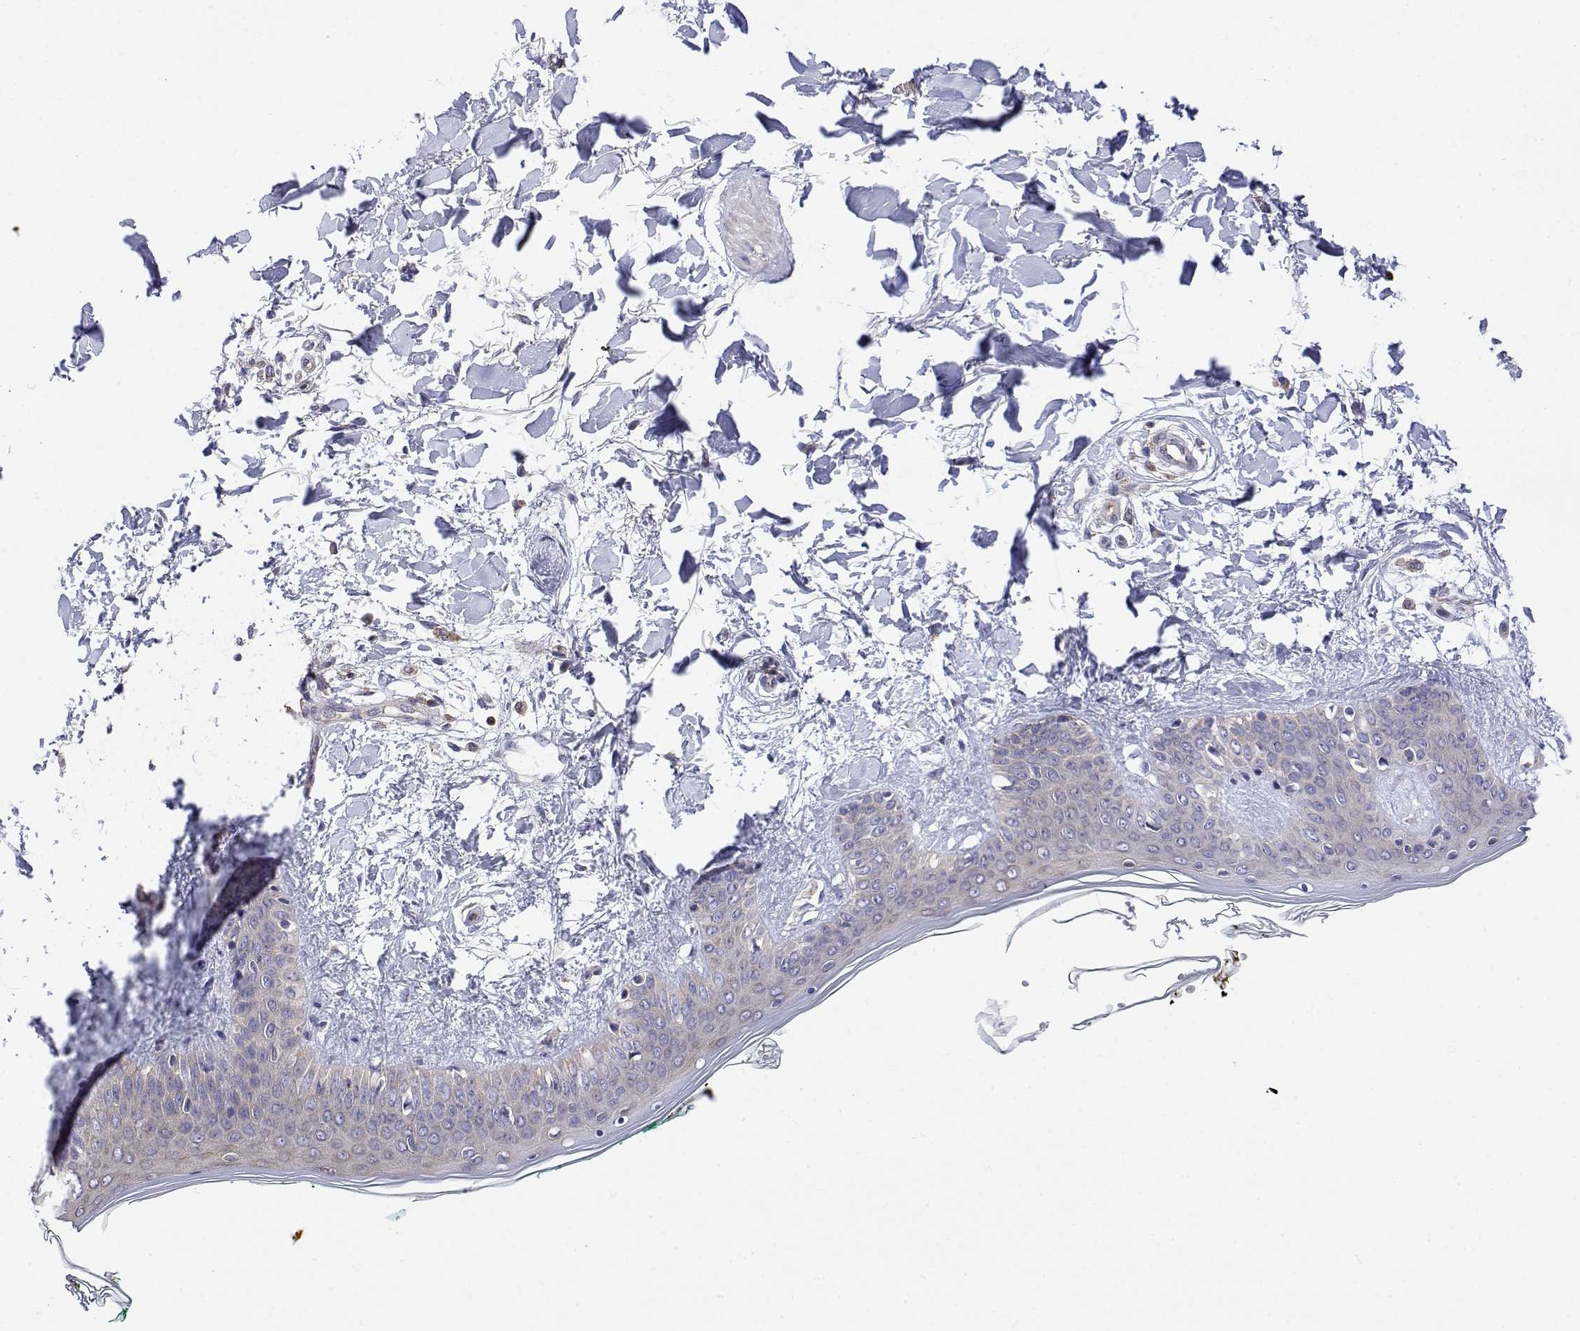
{"staining": {"intensity": "moderate", "quantity": "25%-75%", "location": "cytoplasmic/membranous"}, "tissue": "skin", "cell_type": "Fibroblasts", "image_type": "normal", "snomed": [{"axis": "morphology", "description": "Normal tissue, NOS"}, {"axis": "topography", "description": "Skin"}], "caption": "Moderate cytoplasmic/membranous positivity is seen in about 25%-75% of fibroblasts in normal skin.", "gene": "EEF1G", "patient": {"sex": "female", "age": 34}}